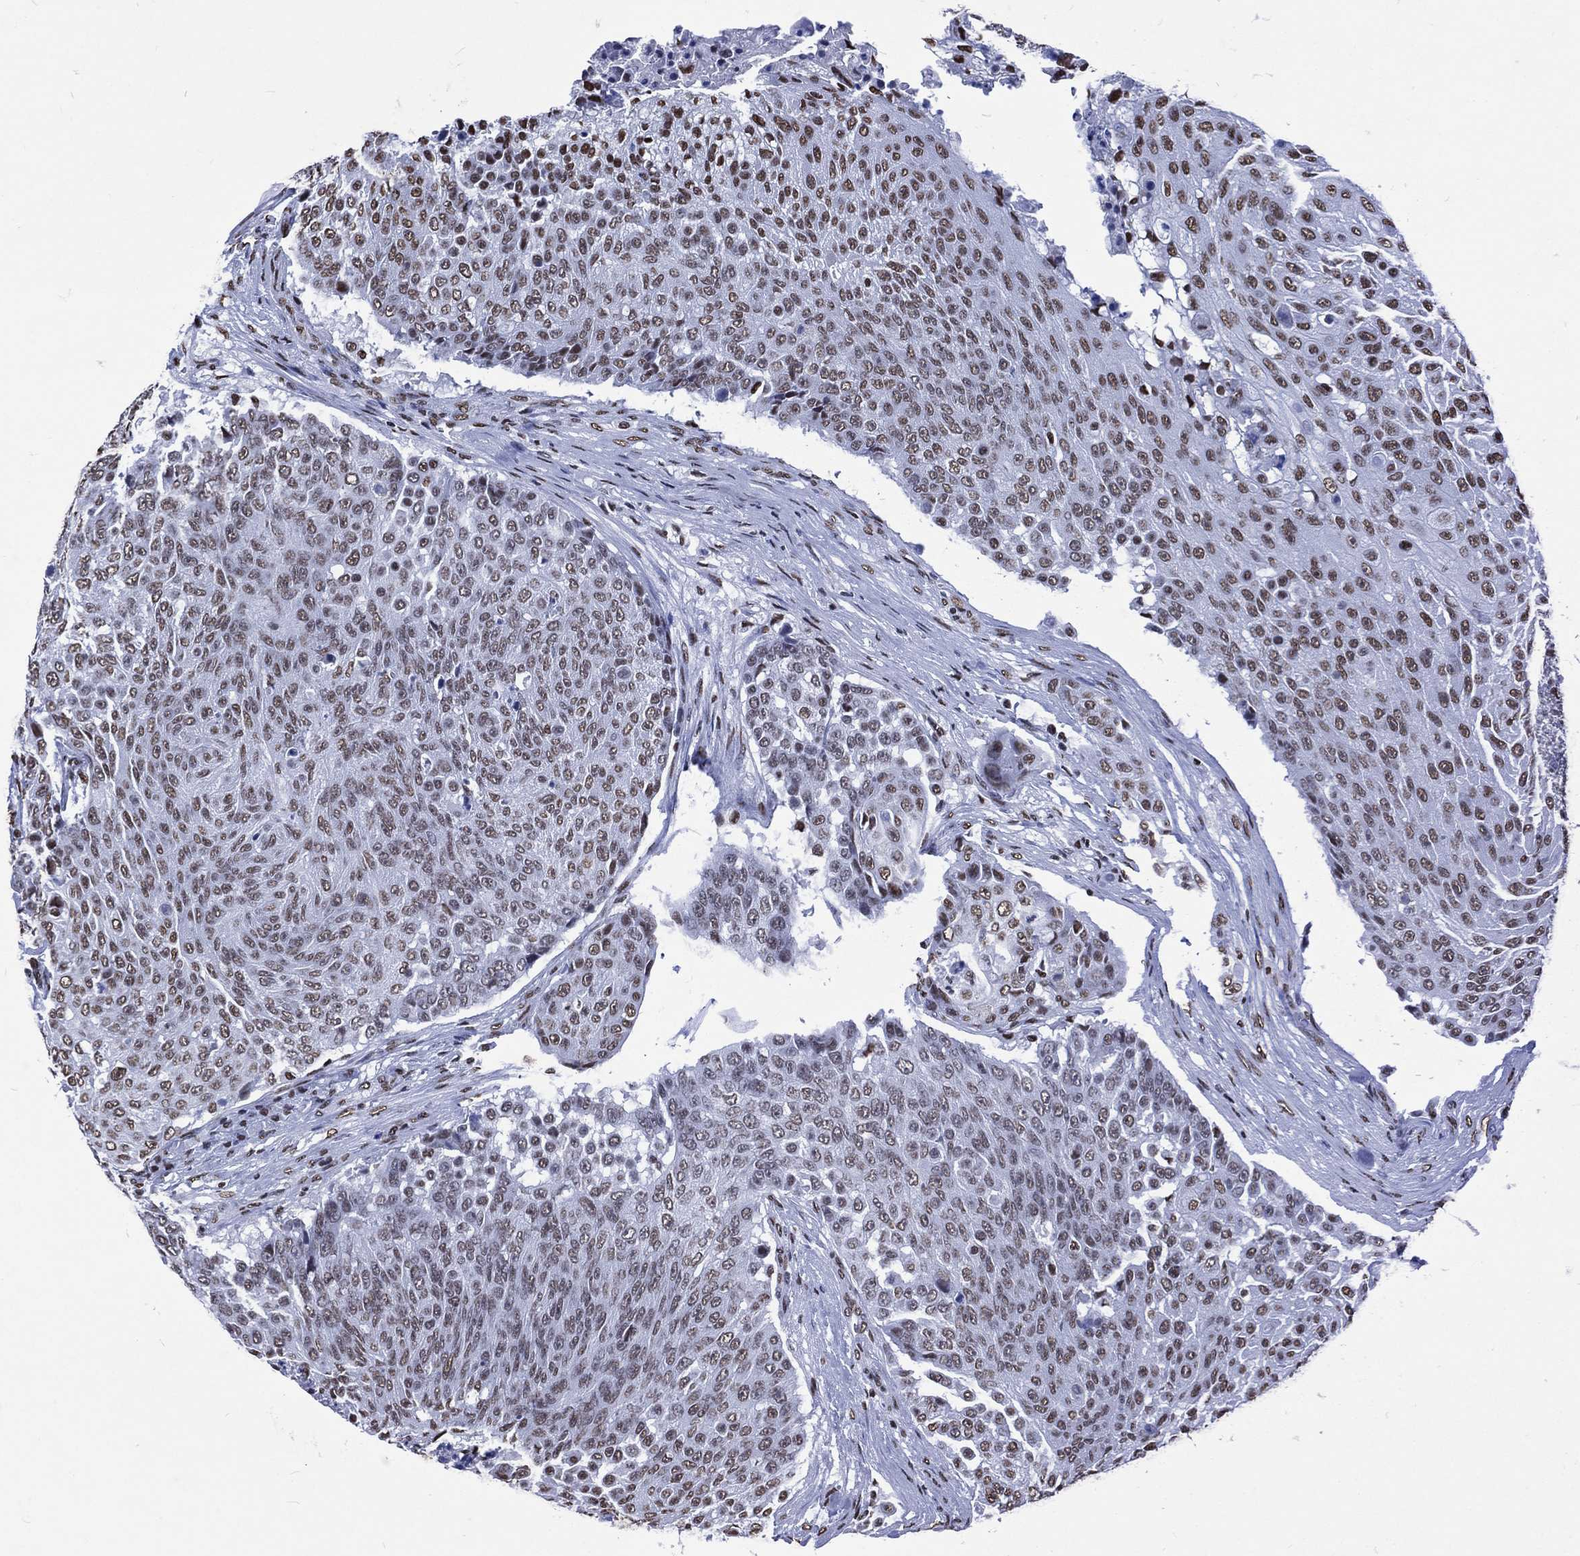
{"staining": {"intensity": "moderate", "quantity": ">75%", "location": "nuclear"}, "tissue": "urothelial cancer", "cell_type": "Tumor cells", "image_type": "cancer", "snomed": [{"axis": "morphology", "description": "Urothelial carcinoma, High grade"}, {"axis": "topography", "description": "Urinary bladder"}], "caption": "A brown stain labels moderate nuclear expression of a protein in high-grade urothelial carcinoma tumor cells.", "gene": "RETREG2", "patient": {"sex": "female", "age": 63}}